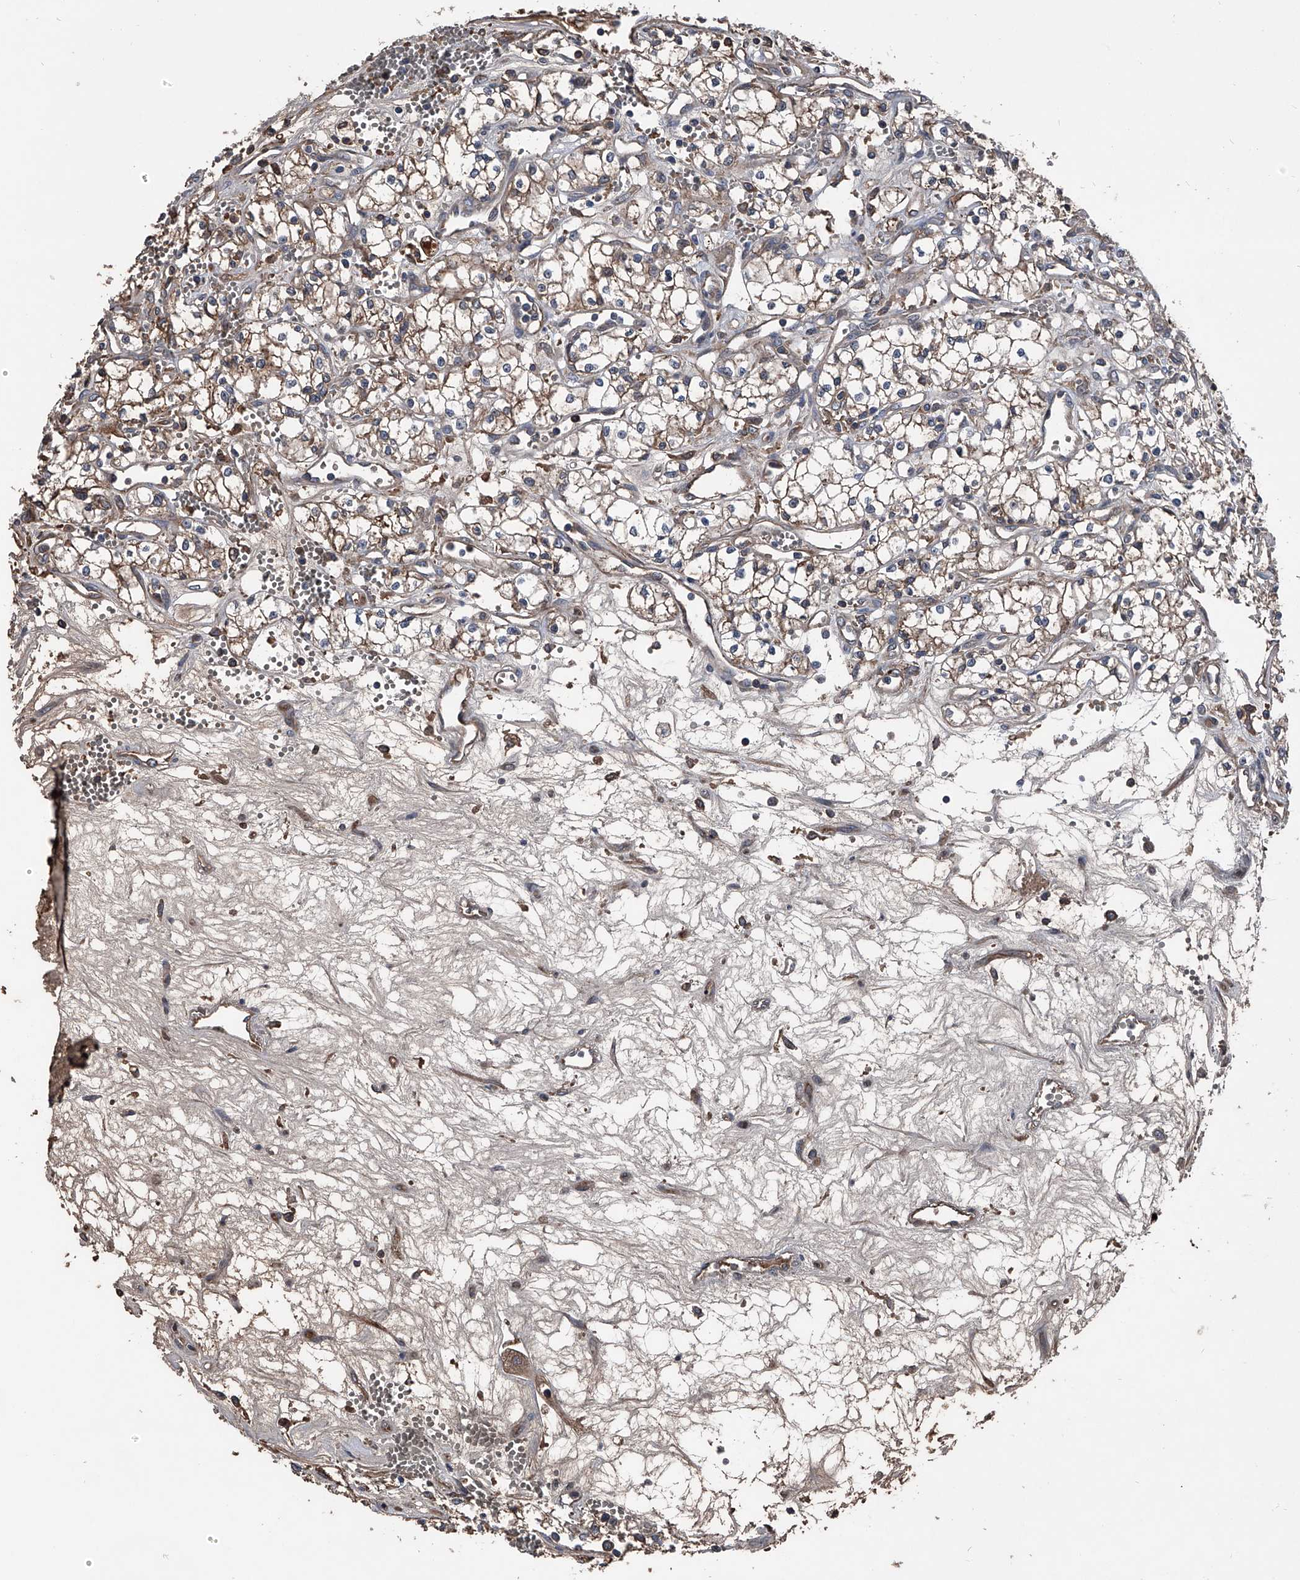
{"staining": {"intensity": "moderate", "quantity": ">75%", "location": "cytoplasmic/membranous"}, "tissue": "renal cancer", "cell_type": "Tumor cells", "image_type": "cancer", "snomed": [{"axis": "morphology", "description": "Adenocarcinoma, NOS"}, {"axis": "topography", "description": "Kidney"}], "caption": "High-magnification brightfield microscopy of renal adenocarcinoma stained with DAB (3,3'-diaminobenzidine) (brown) and counterstained with hematoxylin (blue). tumor cells exhibit moderate cytoplasmic/membranous positivity is present in approximately>75% of cells.", "gene": "KIF13A", "patient": {"sex": "male", "age": 59}}